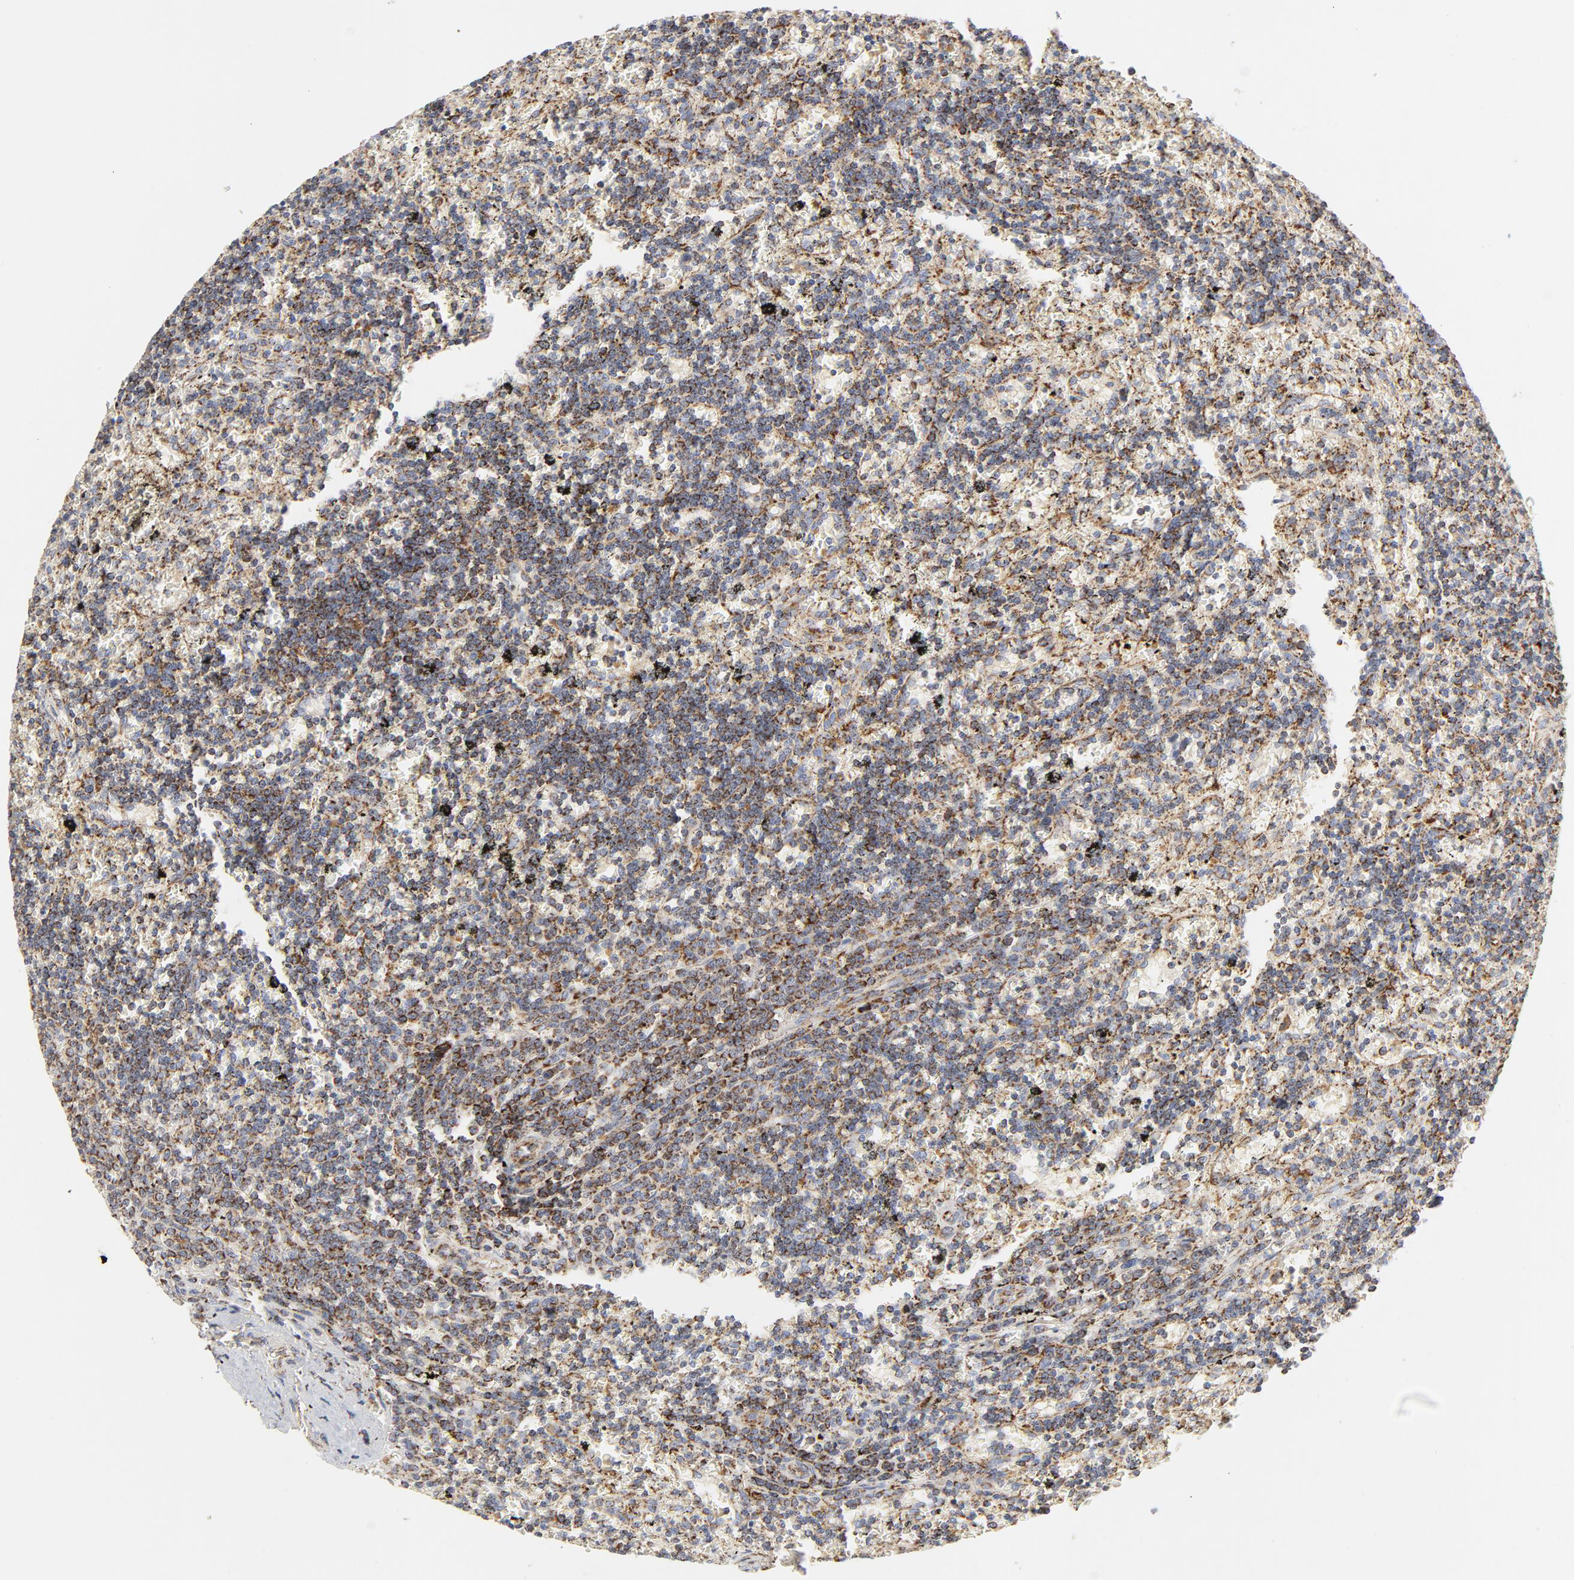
{"staining": {"intensity": "strong", "quantity": ">75%", "location": "cytoplasmic/membranous"}, "tissue": "lymphoma", "cell_type": "Tumor cells", "image_type": "cancer", "snomed": [{"axis": "morphology", "description": "Malignant lymphoma, non-Hodgkin's type, Low grade"}, {"axis": "topography", "description": "Spleen"}], "caption": "Malignant lymphoma, non-Hodgkin's type (low-grade) stained for a protein displays strong cytoplasmic/membranous positivity in tumor cells. (Brightfield microscopy of DAB IHC at high magnification).", "gene": "PCNX4", "patient": {"sex": "male", "age": 60}}